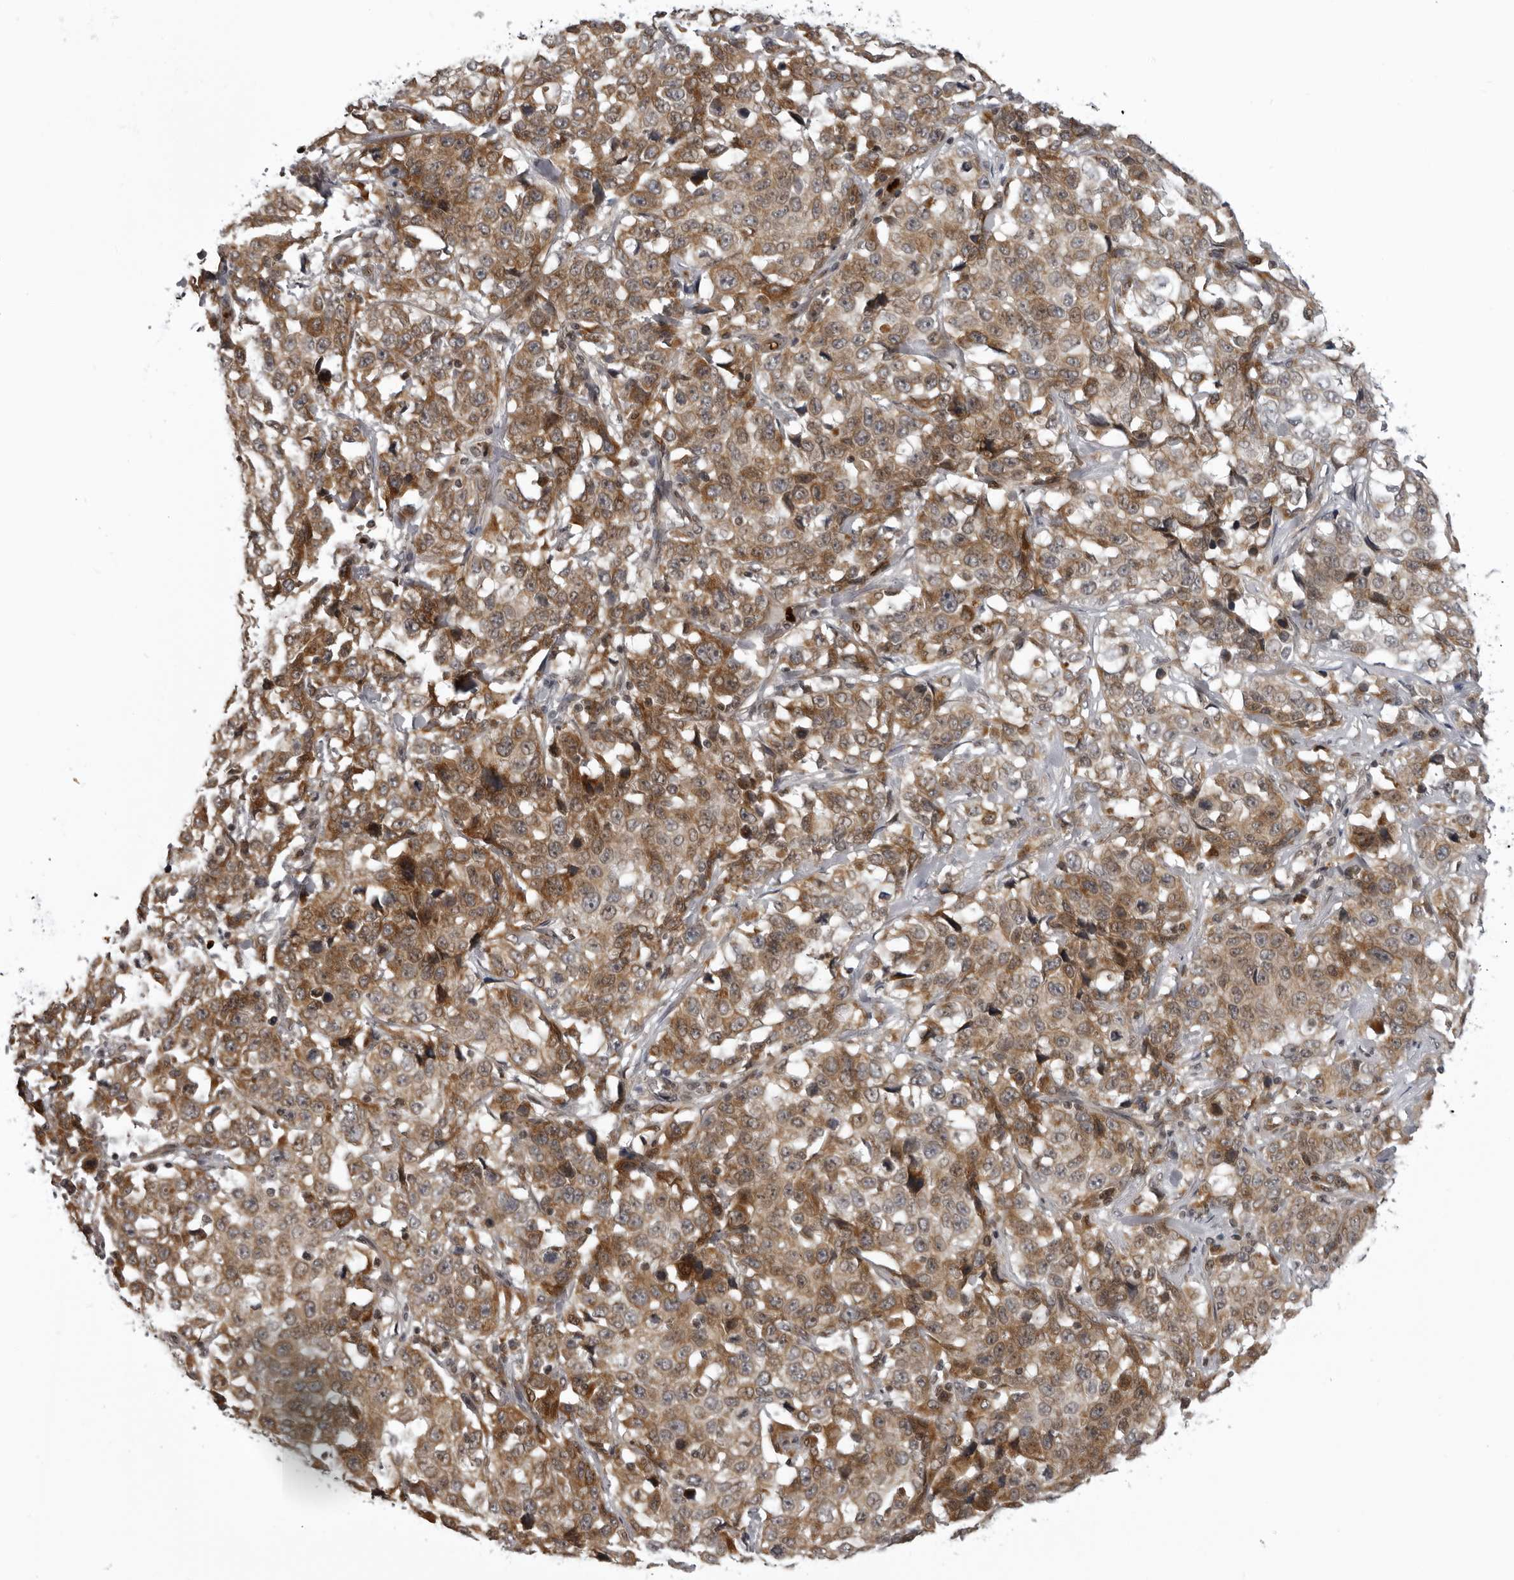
{"staining": {"intensity": "moderate", "quantity": ">75%", "location": "cytoplasmic/membranous"}, "tissue": "stomach cancer", "cell_type": "Tumor cells", "image_type": "cancer", "snomed": [{"axis": "morphology", "description": "Normal tissue, NOS"}, {"axis": "morphology", "description": "Adenocarcinoma, NOS"}, {"axis": "topography", "description": "Stomach"}], "caption": "Adenocarcinoma (stomach) stained for a protein exhibits moderate cytoplasmic/membranous positivity in tumor cells. The protein of interest is shown in brown color, while the nuclei are stained blue.", "gene": "THOP1", "patient": {"sex": "male", "age": 48}}